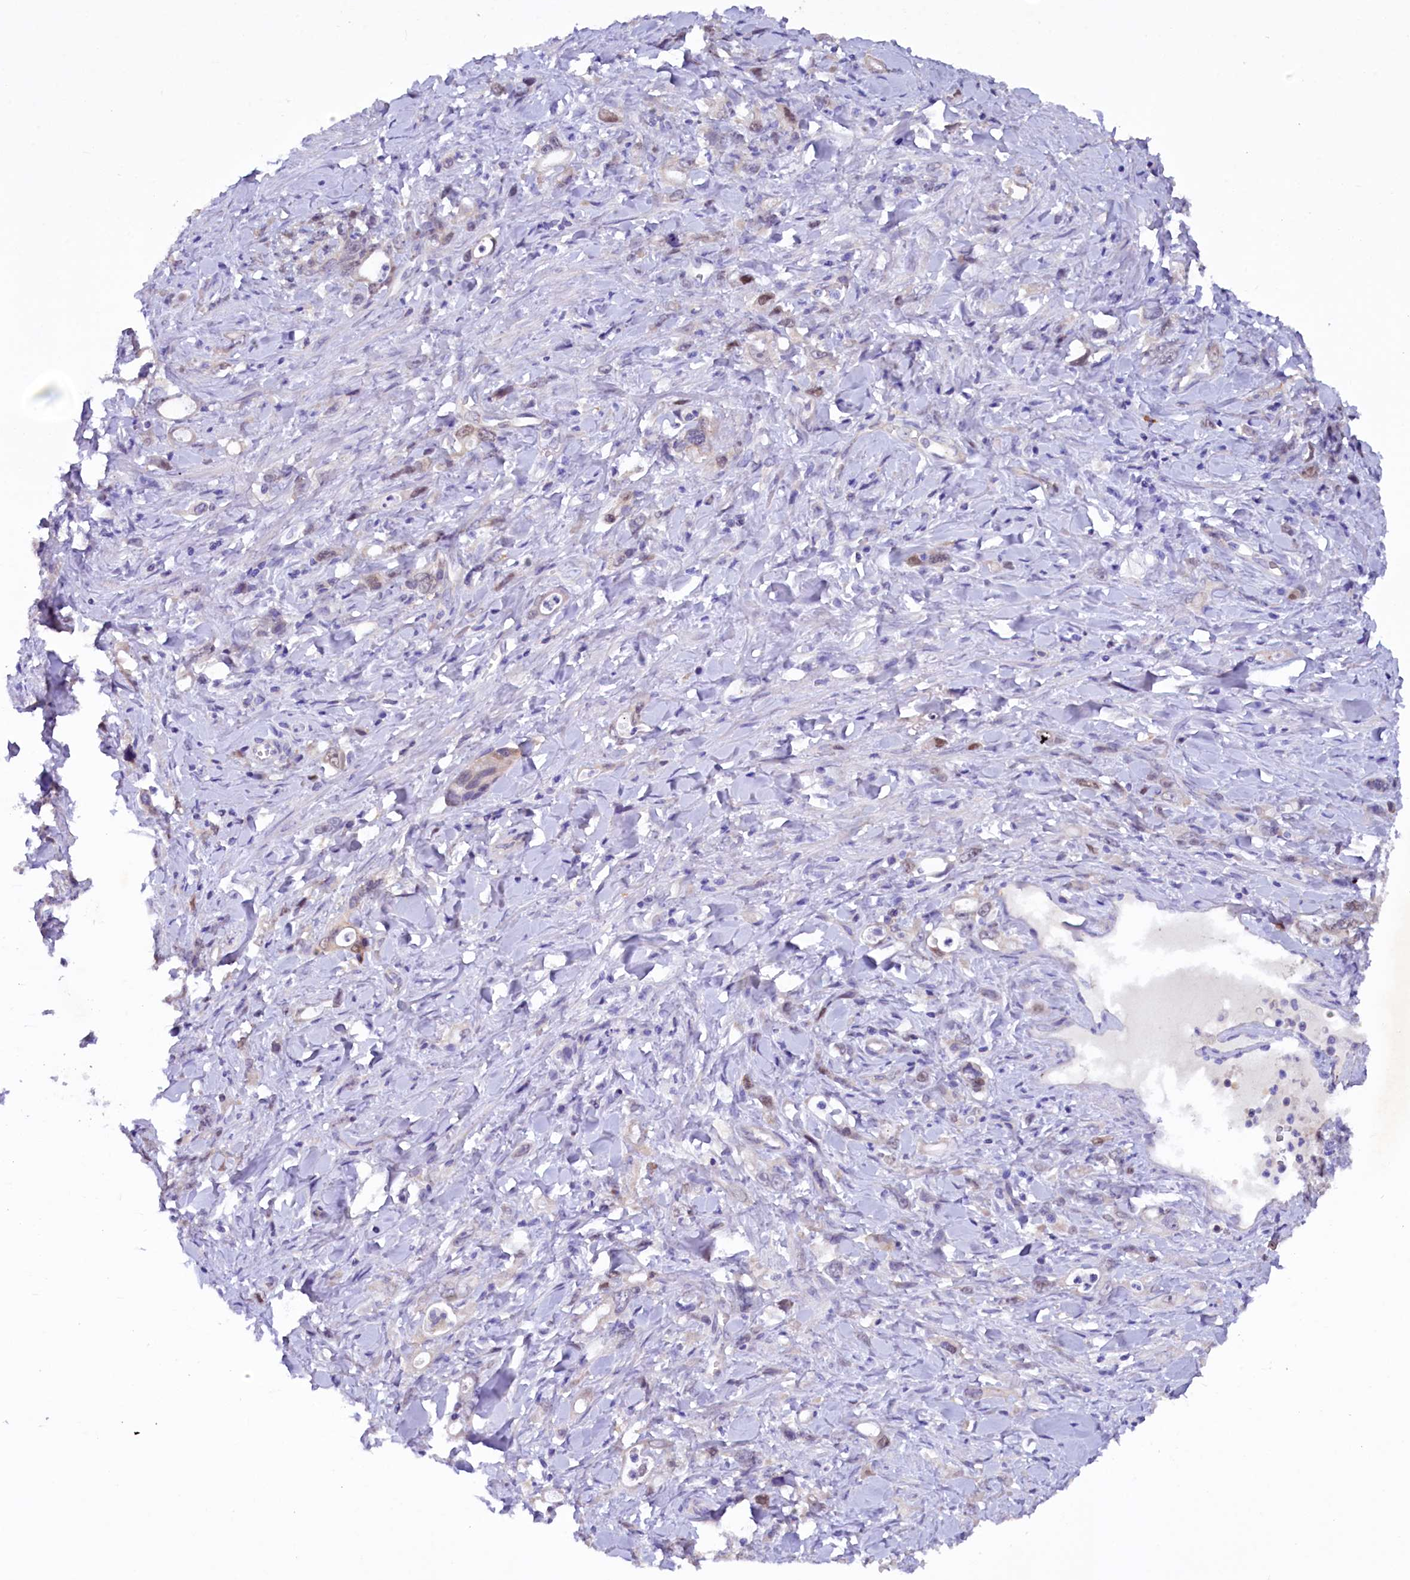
{"staining": {"intensity": "negative", "quantity": "none", "location": "none"}, "tissue": "stomach cancer", "cell_type": "Tumor cells", "image_type": "cancer", "snomed": [{"axis": "morphology", "description": "Adenocarcinoma, NOS"}, {"axis": "topography", "description": "Stomach, lower"}], "caption": "Stomach cancer (adenocarcinoma) was stained to show a protein in brown. There is no significant staining in tumor cells.", "gene": "FAM111B", "patient": {"sex": "female", "age": 43}}